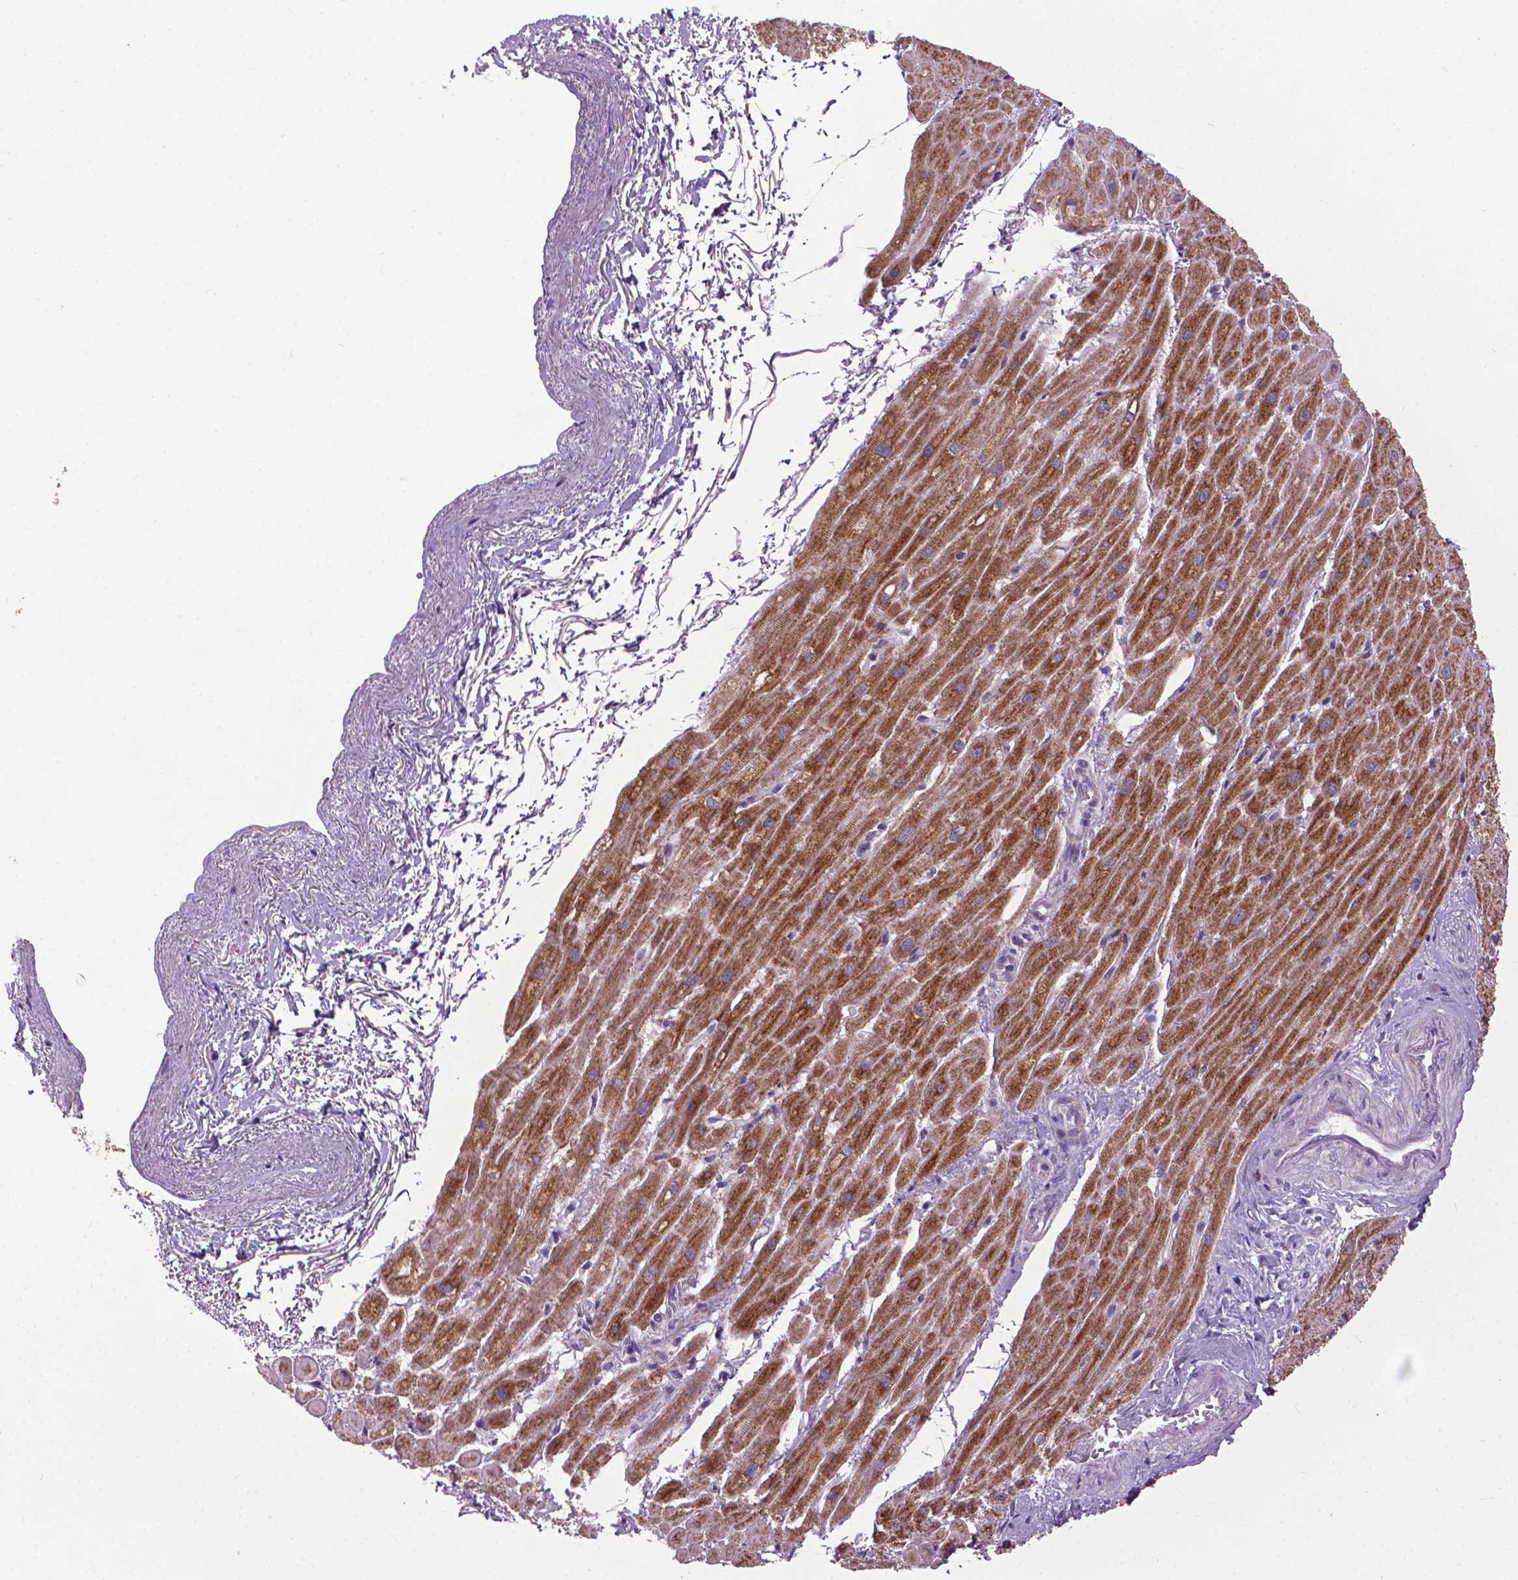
{"staining": {"intensity": "strong", "quantity": ">75%", "location": "cytoplasmic/membranous"}, "tissue": "heart muscle", "cell_type": "Cardiomyocytes", "image_type": "normal", "snomed": [{"axis": "morphology", "description": "Normal tissue, NOS"}, {"axis": "topography", "description": "Heart"}], "caption": "Immunohistochemistry photomicrograph of unremarkable heart muscle stained for a protein (brown), which reveals high levels of strong cytoplasmic/membranous positivity in about >75% of cardiomyocytes.", "gene": "VDAC1", "patient": {"sex": "male", "age": 62}}